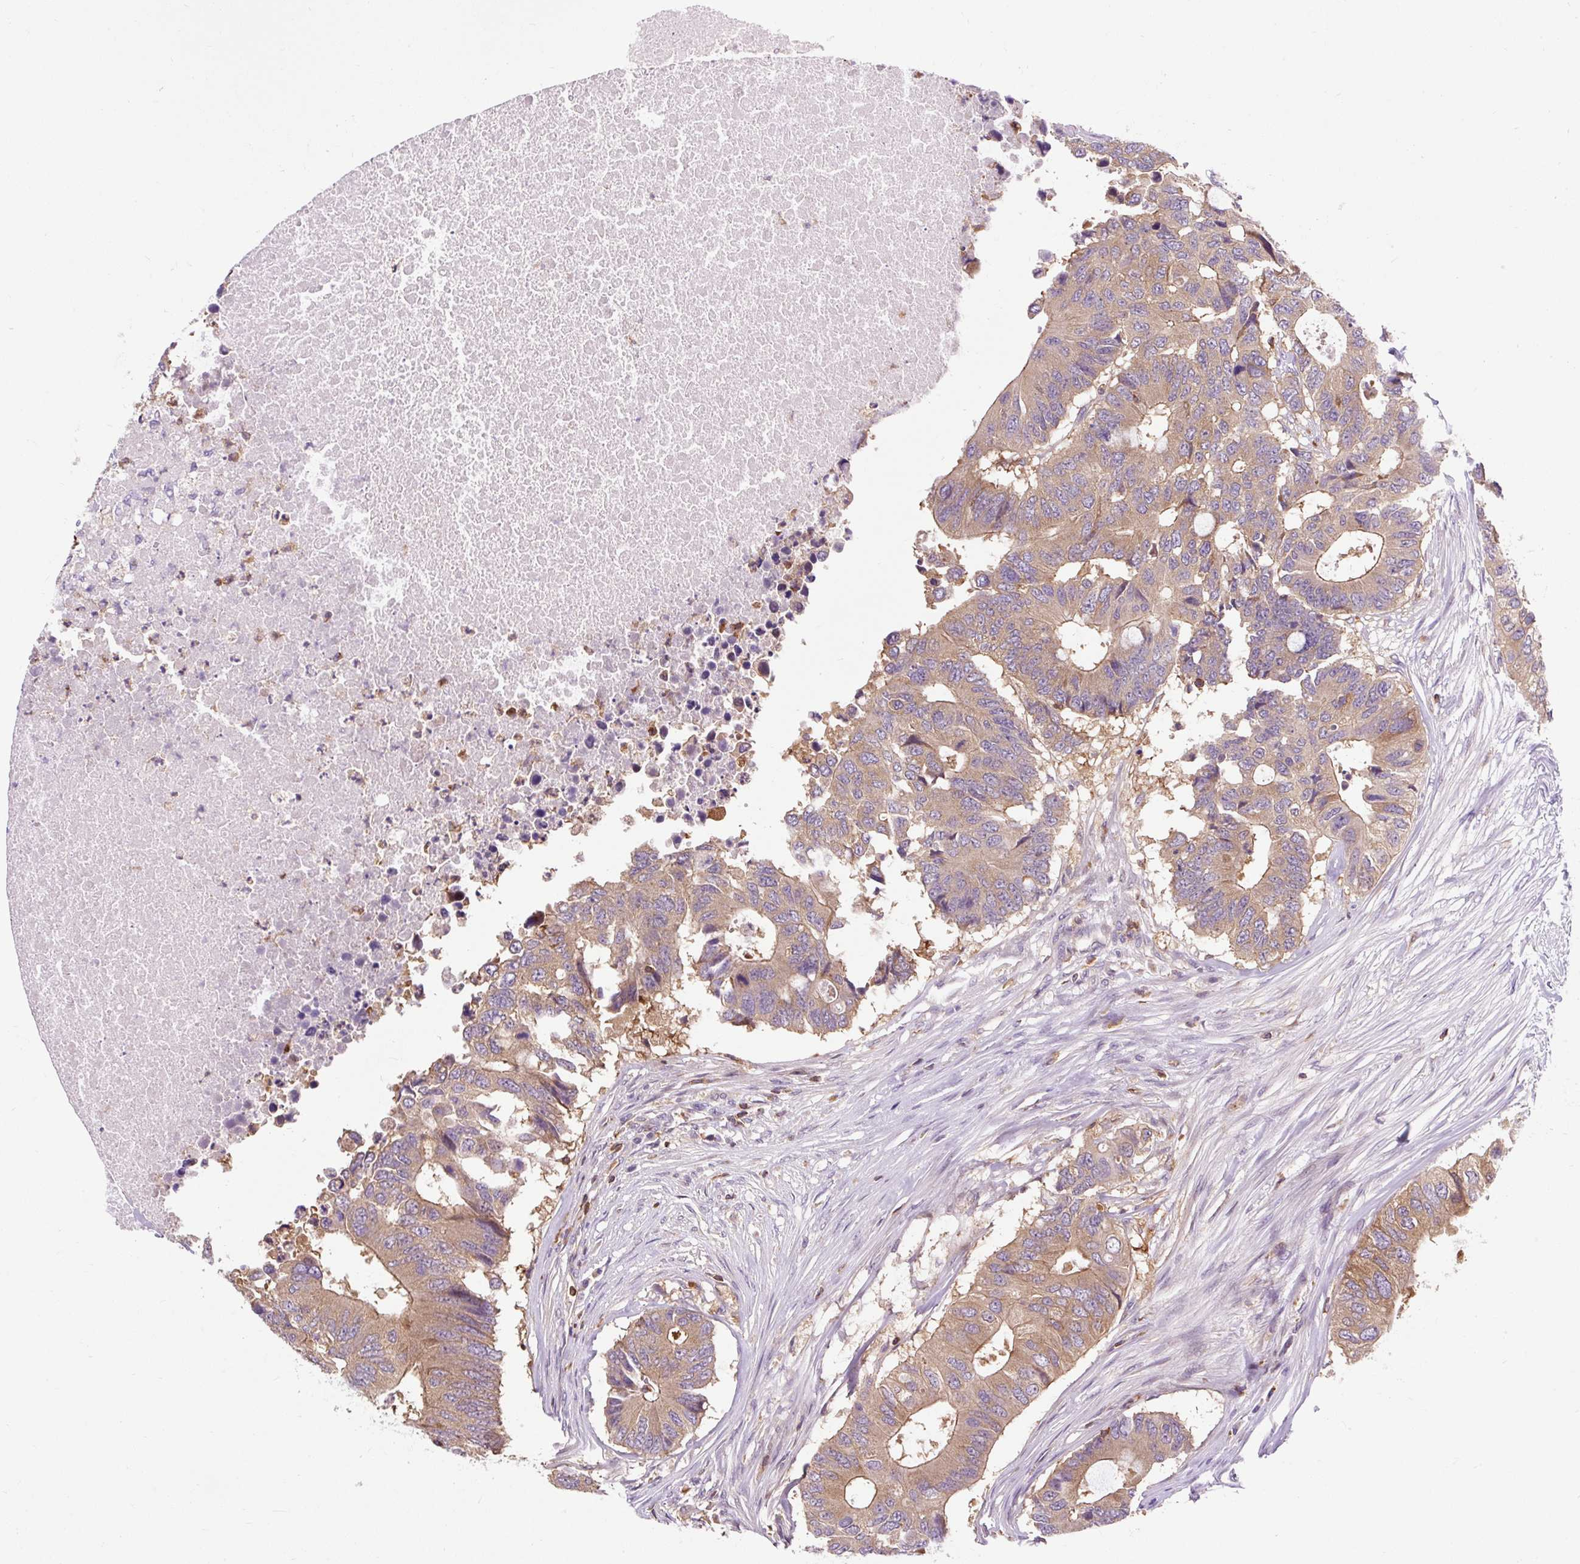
{"staining": {"intensity": "moderate", "quantity": ">75%", "location": "cytoplasmic/membranous"}, "tissue": "colorectal cancer", "cell_type": "Tumor cells", "image_type": "cancer", "snomed": [{"axis": "morphology", "description": "Adenocarcinoma, NOS"}, {"axis": "topography", "description": "Colon"}], "caption": "Immunohistochemistry (IHC) image of colorectal cancer stained for a protein (brown), which reveals medium levels of moderate cytoplasmic/membranous positivity in approximately >75% of tumor cells.", "gene": "CISD3", "patient": {"sex": "male", "age": 71}}